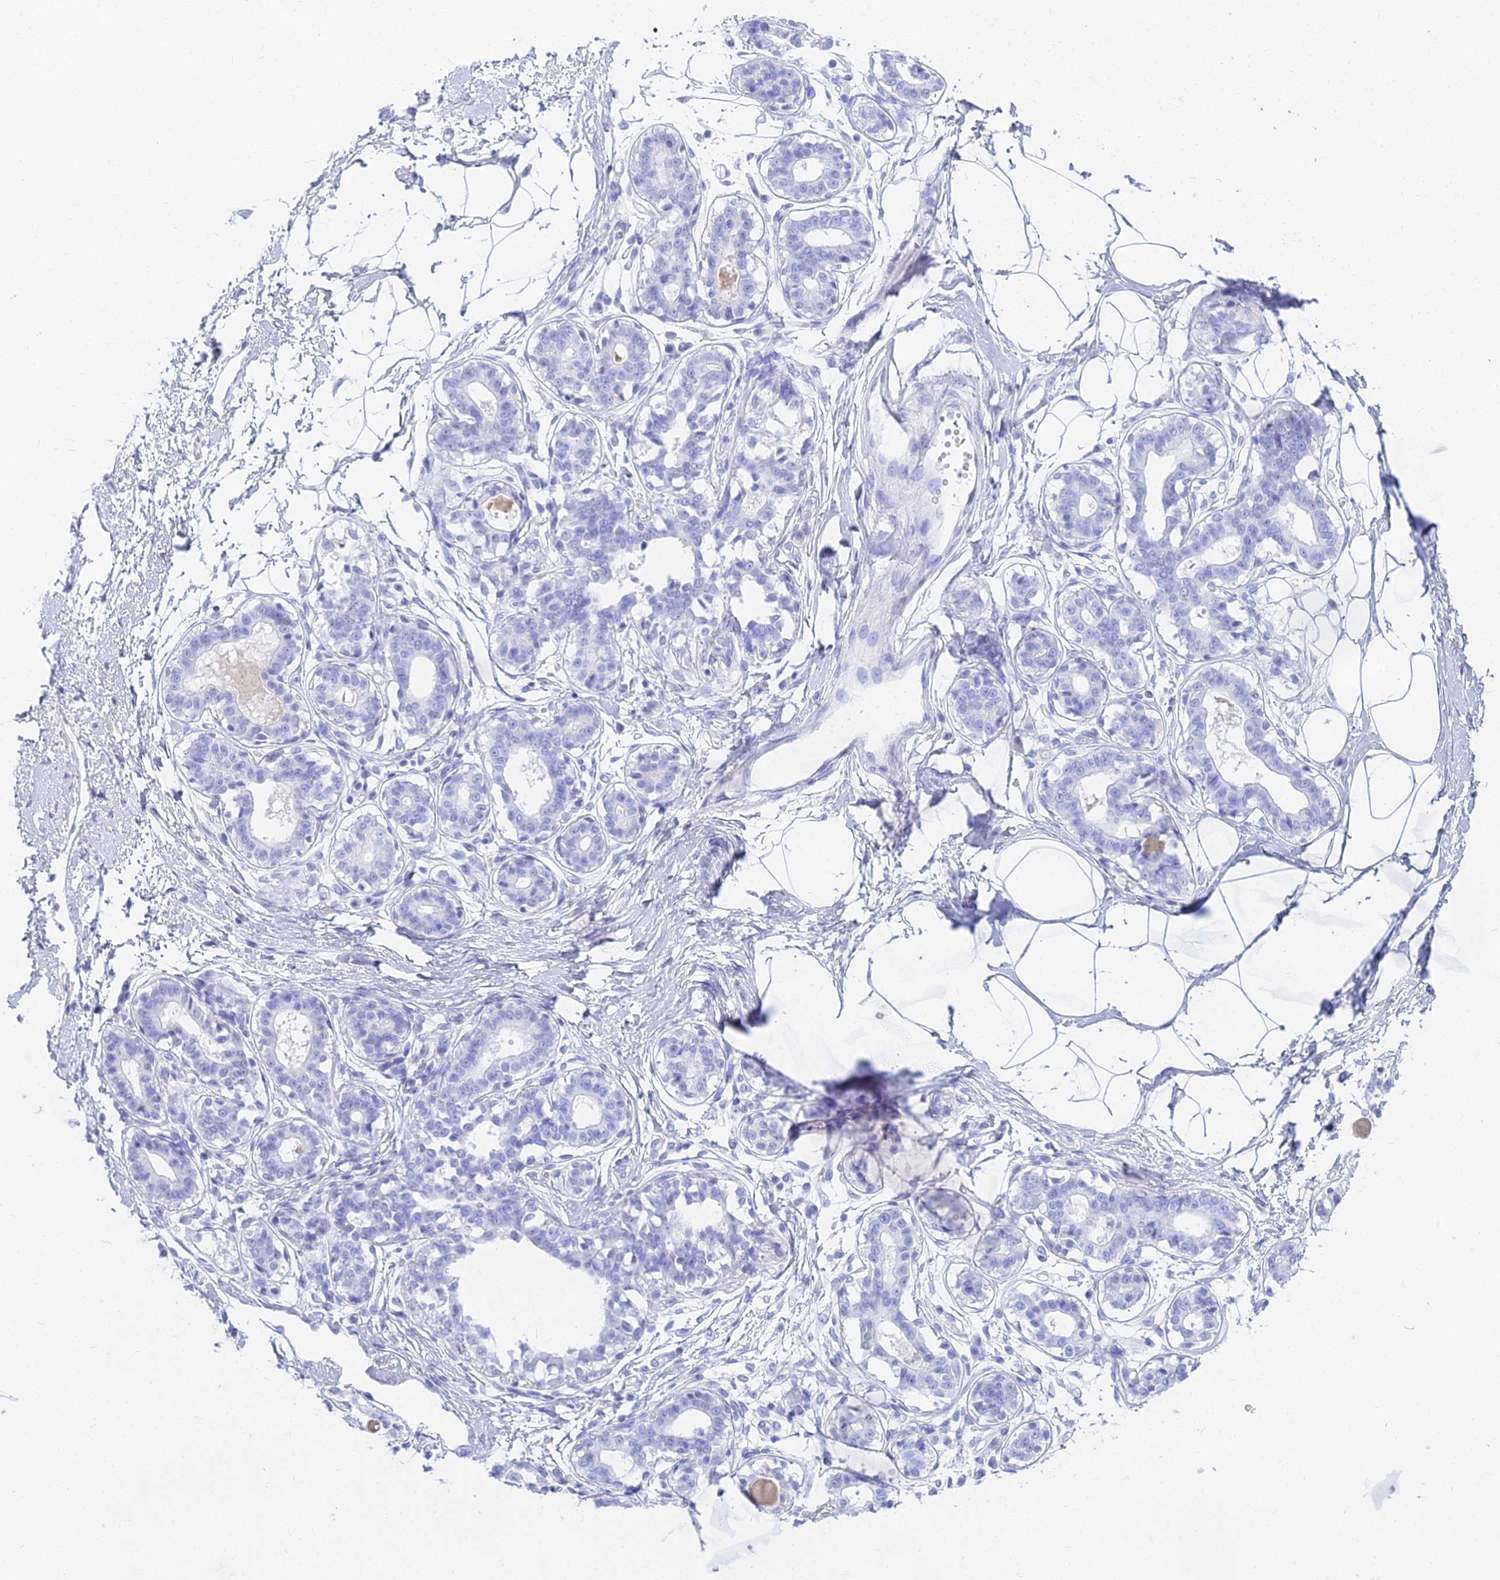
{"staining": {"intensity": "negative", "quantity": "none", "location": "none"}, "tissue": "breast", "cell_type": "Adipocytes", "image_type": "normal", "snomed": [{"axis": "morphology", "description": "Normal tissue, NOS"}, {"axis": "topography", "description": "Breast"}], "caption": "Immunohistochemistry (IHC) image of benign breast stained for a protein (brown), which demonstrates no staining in adipocytes.", "gene": "CGB1", "patient": {"sex": "female", "age": 45}}